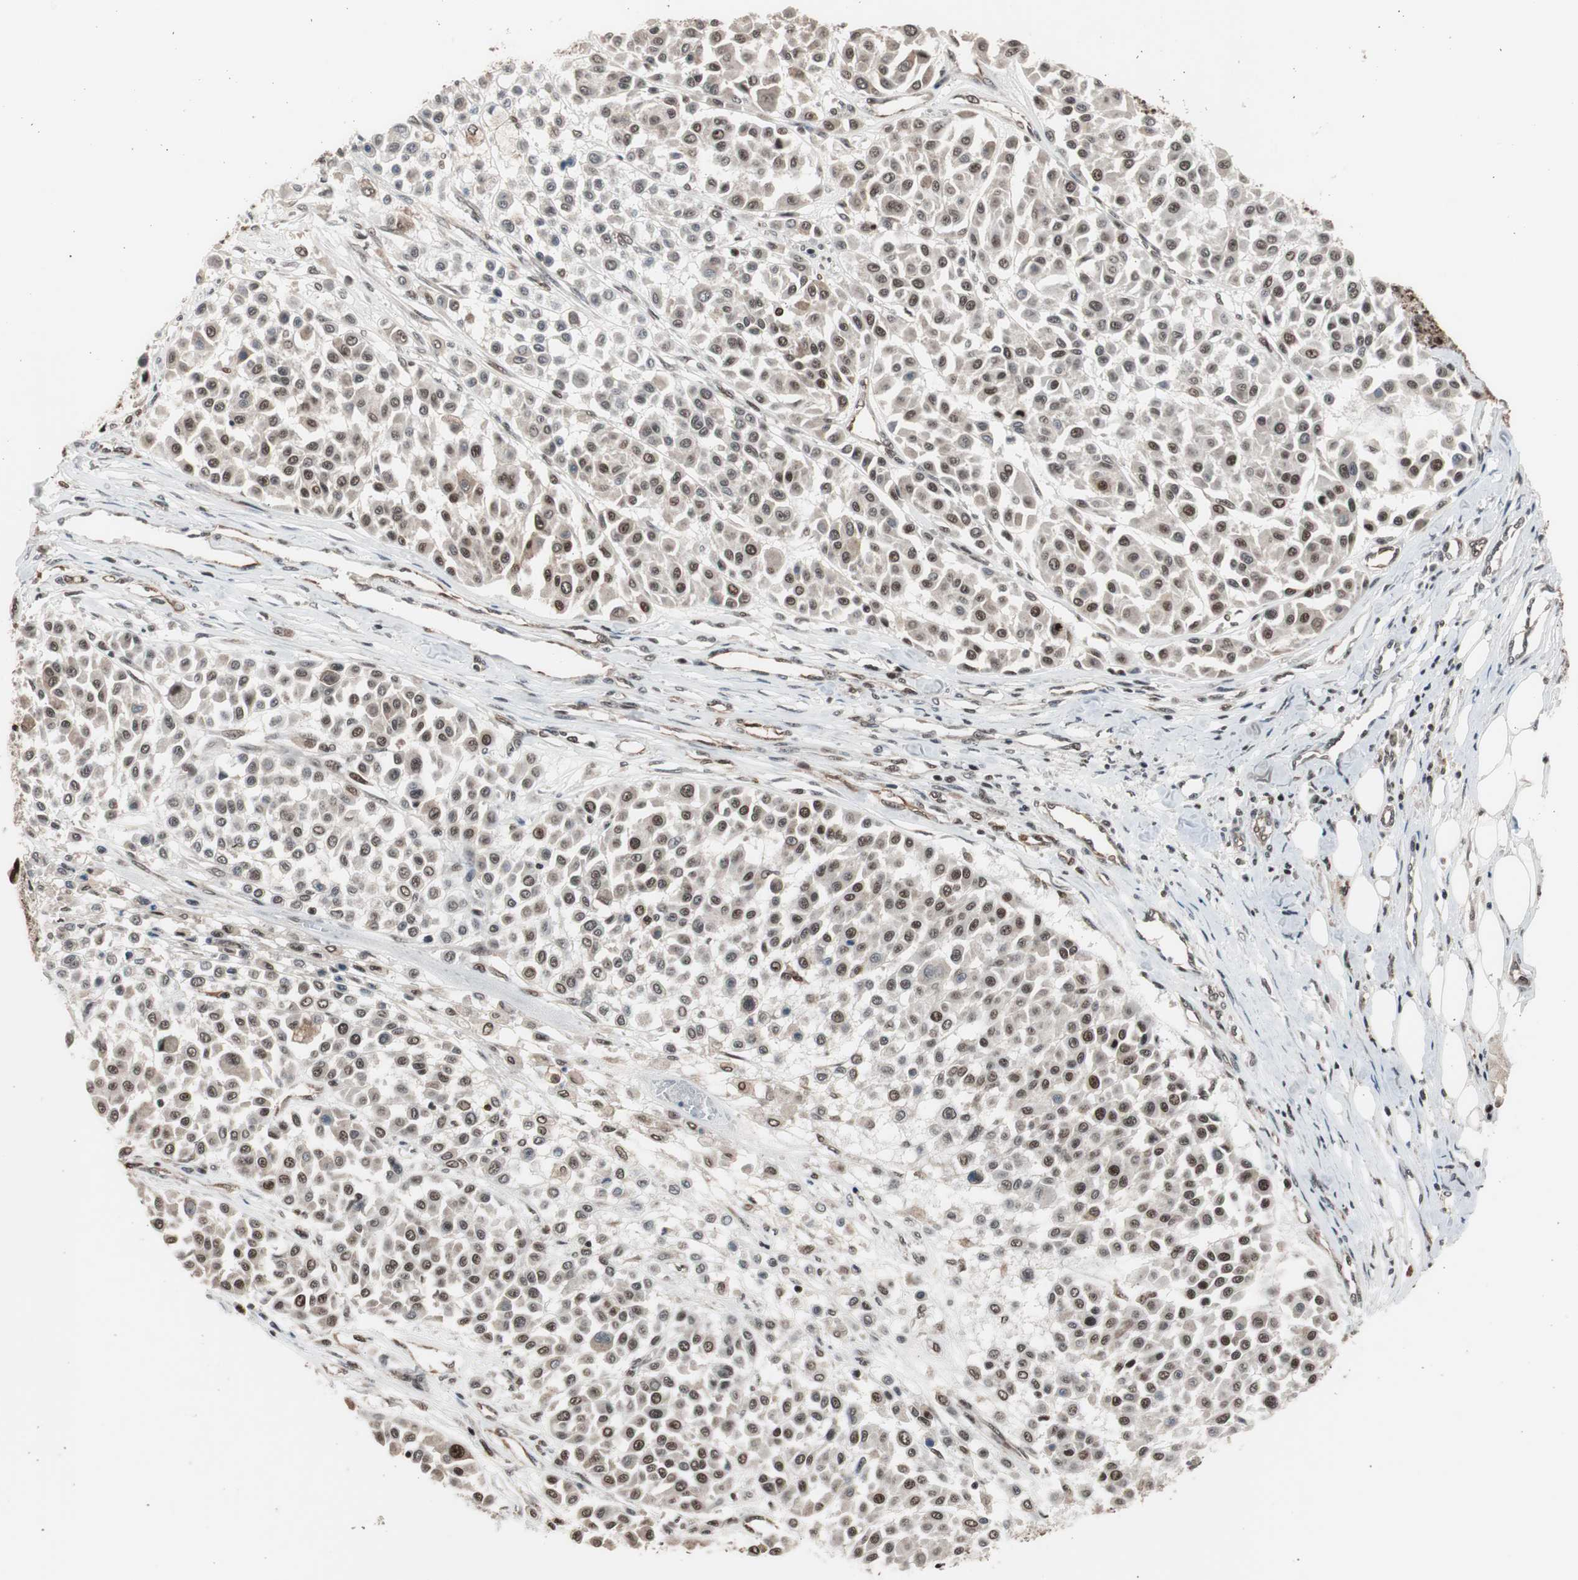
{"staining": {"intensity": "moderate", "quantity": ">75%", "location": "nuclear"}, "tissue": "melanoma", "cell_type": "Tumor cells", "image_type": "cancer", "snomed": [{"axis": "morphology", "description": "Malignant melanoma, Metastatic site"}, {"axis": "topography", "description": "Soft tissue"}], "caption": "Protein staining of melanoma tissue displays moderate nuclear positivity in approximately >75% of tumor cells. (DAB (3,3'-diaminobenzidine) IHC, brown staining for protein, blue staining for nuclei).", "gene": "RPA1", "patient": {"sex": "male", "age": 41}}